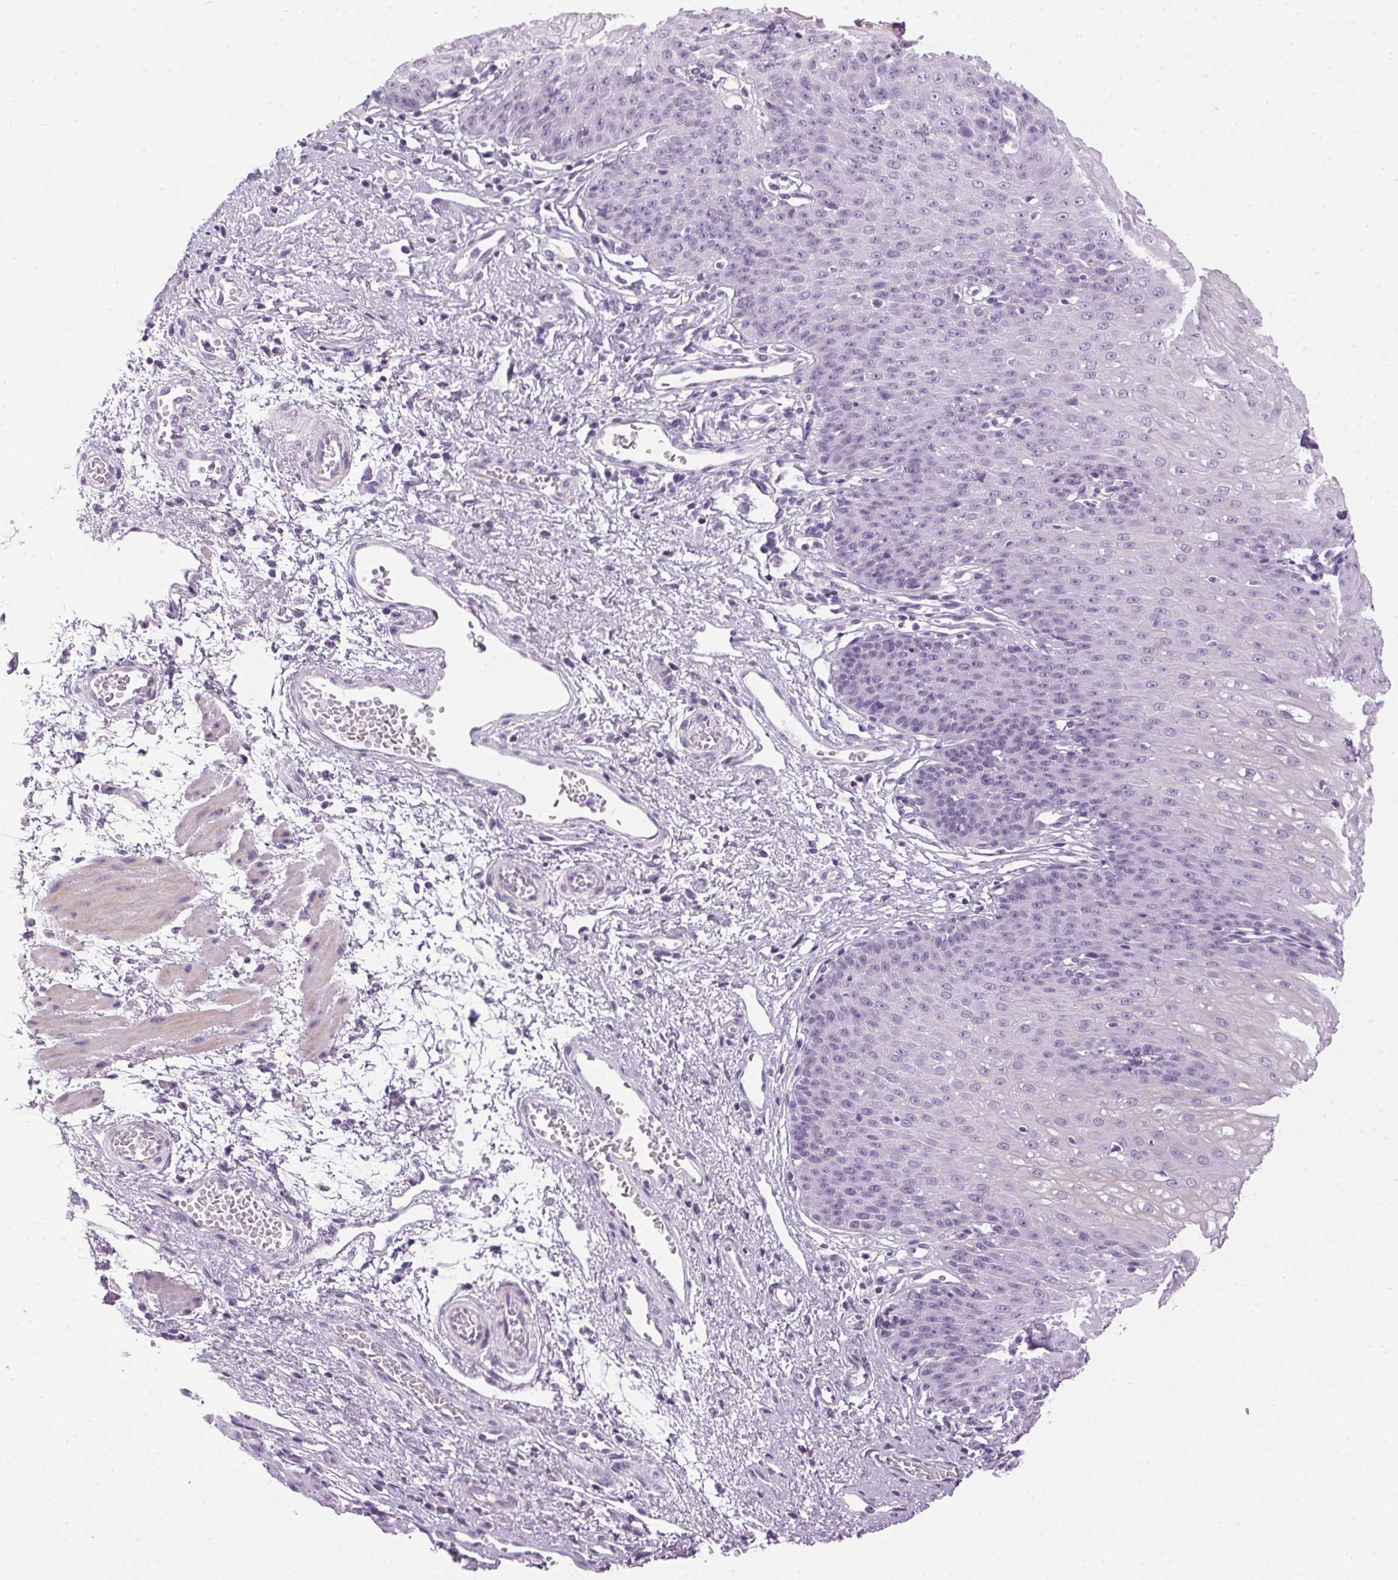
{"staining": {"intensity": "negative", "quantity": "none", "location": "none"}, "tissue": "esophagus", "cell_type": "Squamous epithelial cells", "image_type": "normal", "snomed": [{"axis": "morphology", "description": "Normal tissue, NOS"}, {"axis": "topography", "description": "Esophagus"}], "caption": "Immunohistochemistry of normal esophagus exhibits no positivity in squamous epithelial cells. (Immunohistochemistry (ihc), brightfield microscopy, high magnification).", "gene": "SP7", "patient": {"sex": "male", "age": 71}}